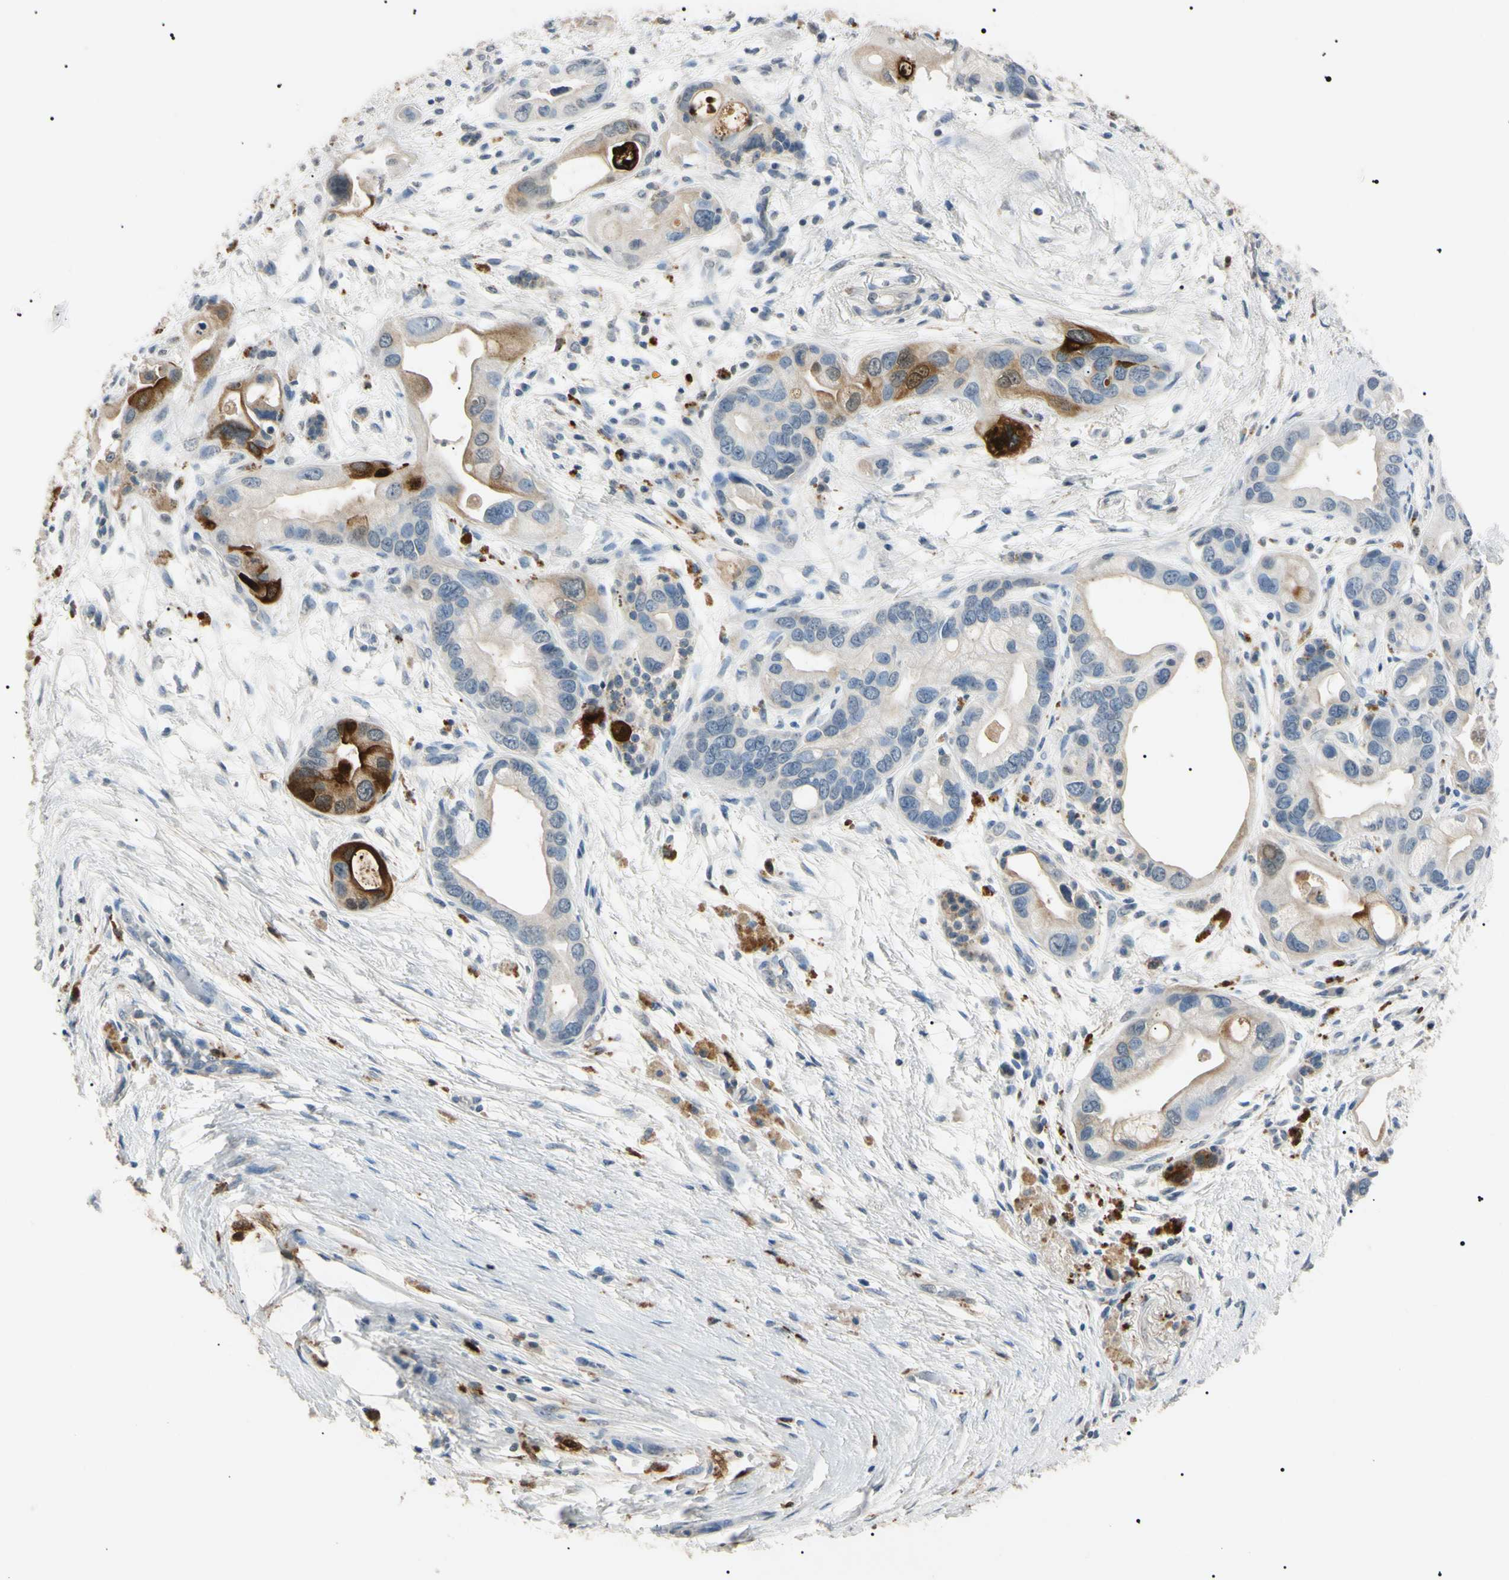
{"staining": {"intensity": "strong", "quantity": "<25%", "location": "cytoplasmic/membranous"}, "tissue": "pancreatic cancer", "cell_type": "Tumor cells", "image_type": "cancer", "snomed": [{"axis": "morphology", "description": "Adenocarcinoma, NOS"}, {"axis": "topography", "description": "Pancreas"}], "caption": "This is a micrograph of IHC staining of adenocarcinoma (pancreatic), which shows strong expression in the cytoplasmic/membranous of tumor cells.", "gene": "CGB3", "patient": {"sex": "female", "age": 77}}